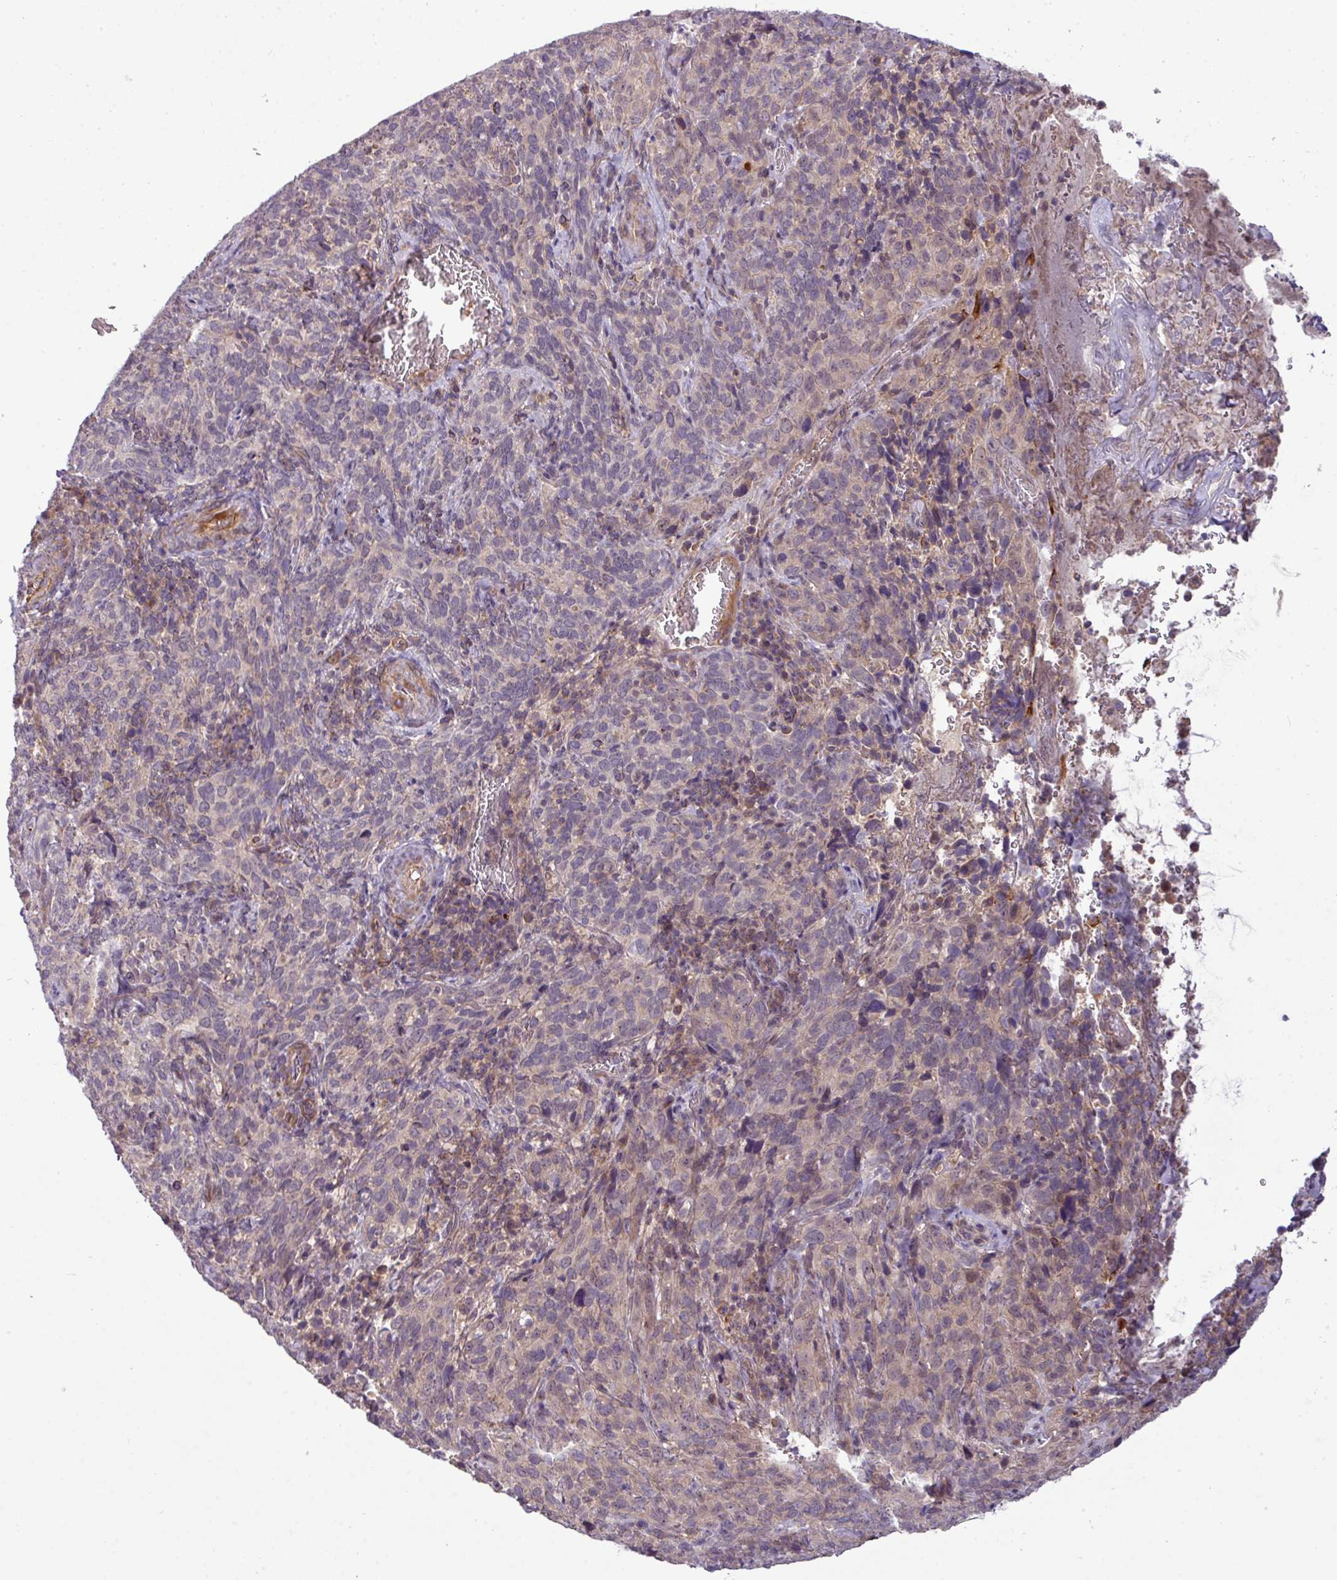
{"staining": {"intensity": "weak", "quantity": "<25%", "location": "cytoplasmic/membranous"}, "tissue": "cervical cancer", "cell_type": "Tumor cells", "image_type": "cancer", "snomed": [{"axis": "morphology", "description": "Squamous cell carcinoma, NOS"}, {"axis": "topography", "description": "Cervix"}], "caption": "Tumor cells are negative for protein expression in human cervical cancer (squamous cell carcinoma).", "gene": "ZNF35", "patient": {"sex": "female", "age": 51}}